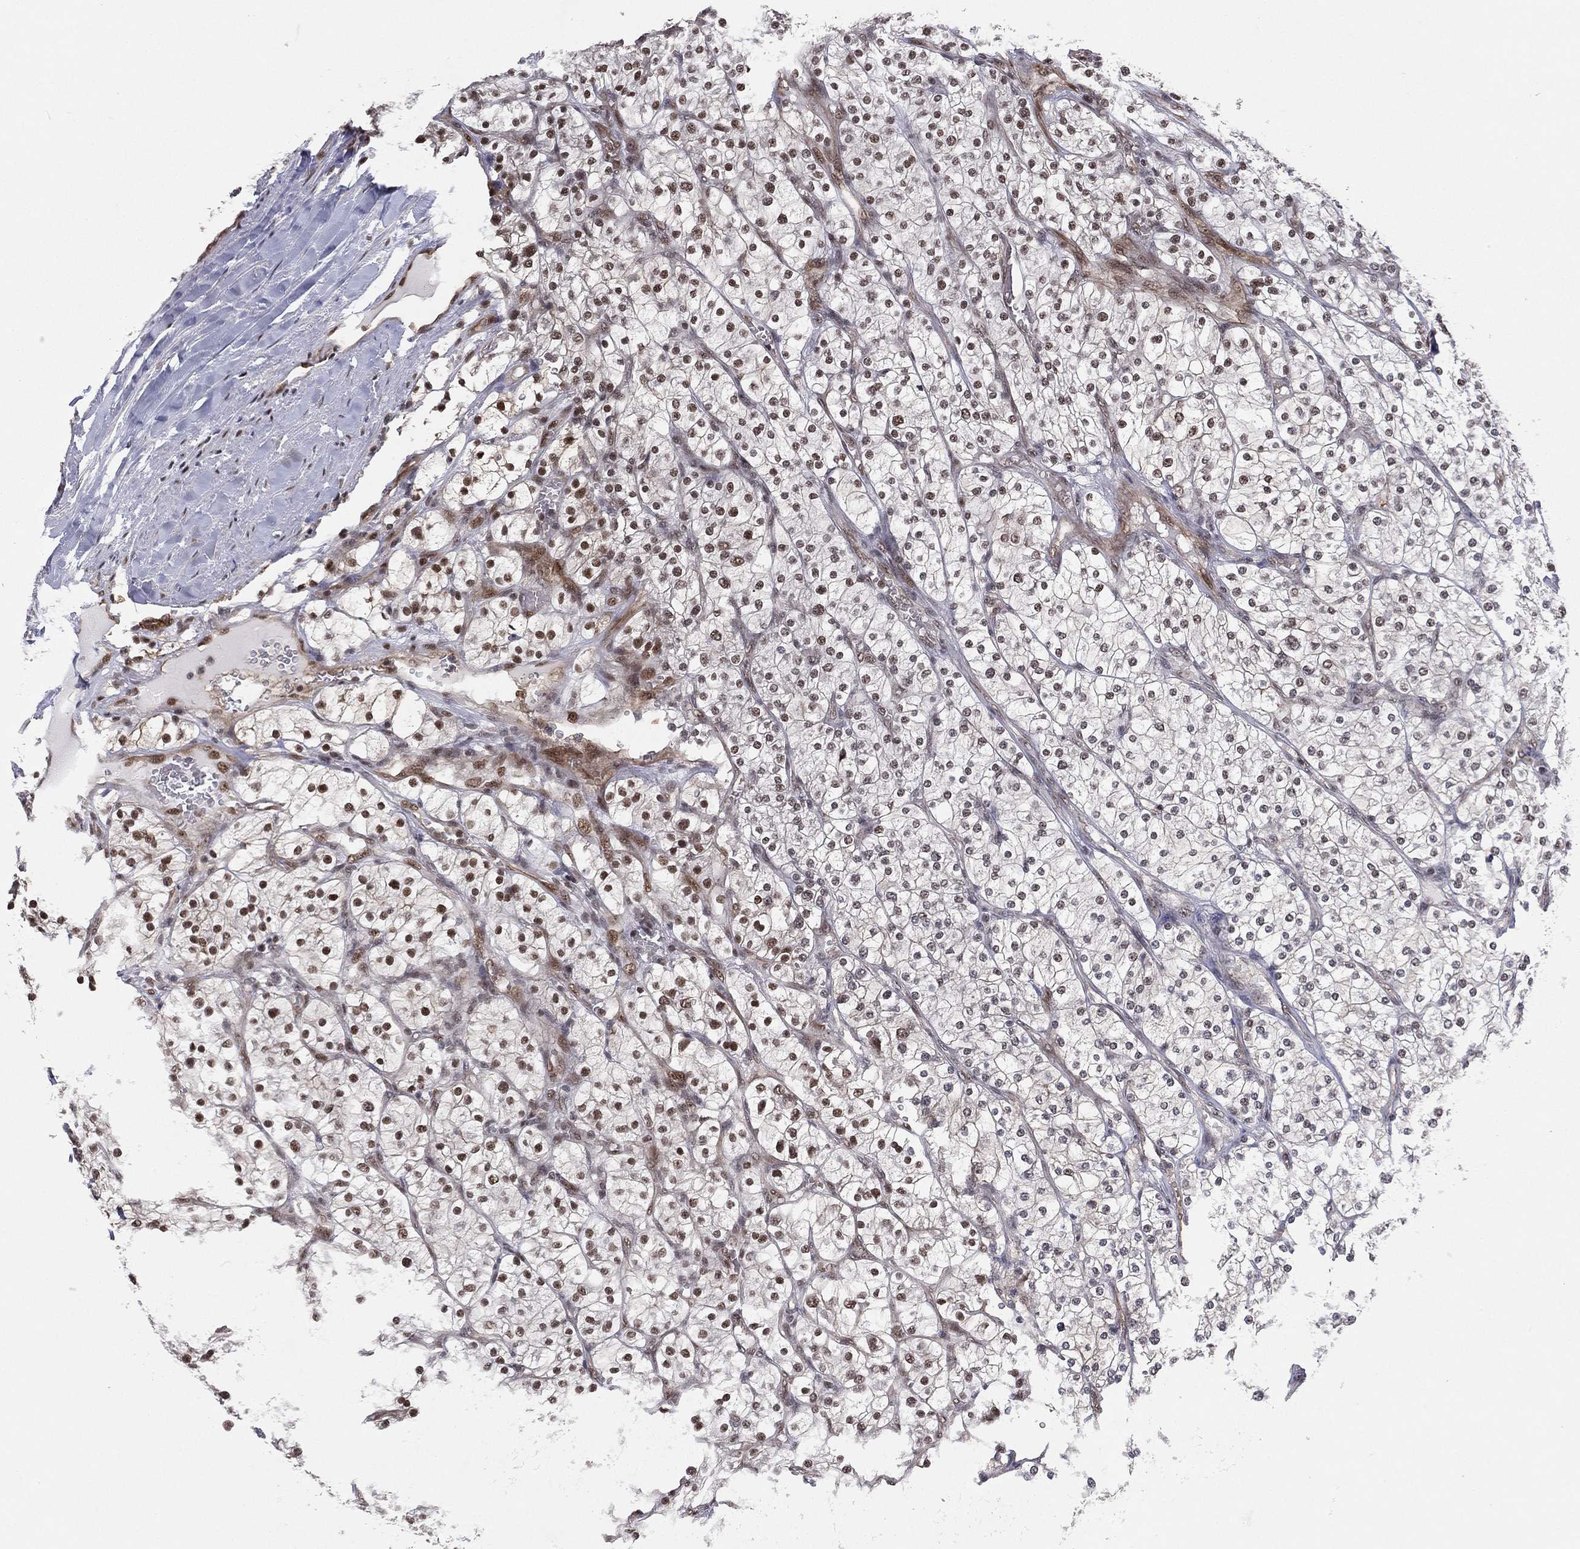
{"staining": {"intensity": "strong", "quantity": "25%-75%", "location": "nuclear"}, "tissue": "renal cancer", "cell_type": "Tumor cells", "image_type": "cancer", "snomed": [{"axis": "morphology", "description": "Adenocarcinoma, NOS"}, {"axis": "topography", "description": "Kidney"}], "caption": "Approximately 25%-75% of tumor cells in human renal cancer display strong nuclear protein expression as visualized by brown immunohistochemical staining.", "gene": "GPALPP1", "patient": {"sex": "male", "age": 80}}